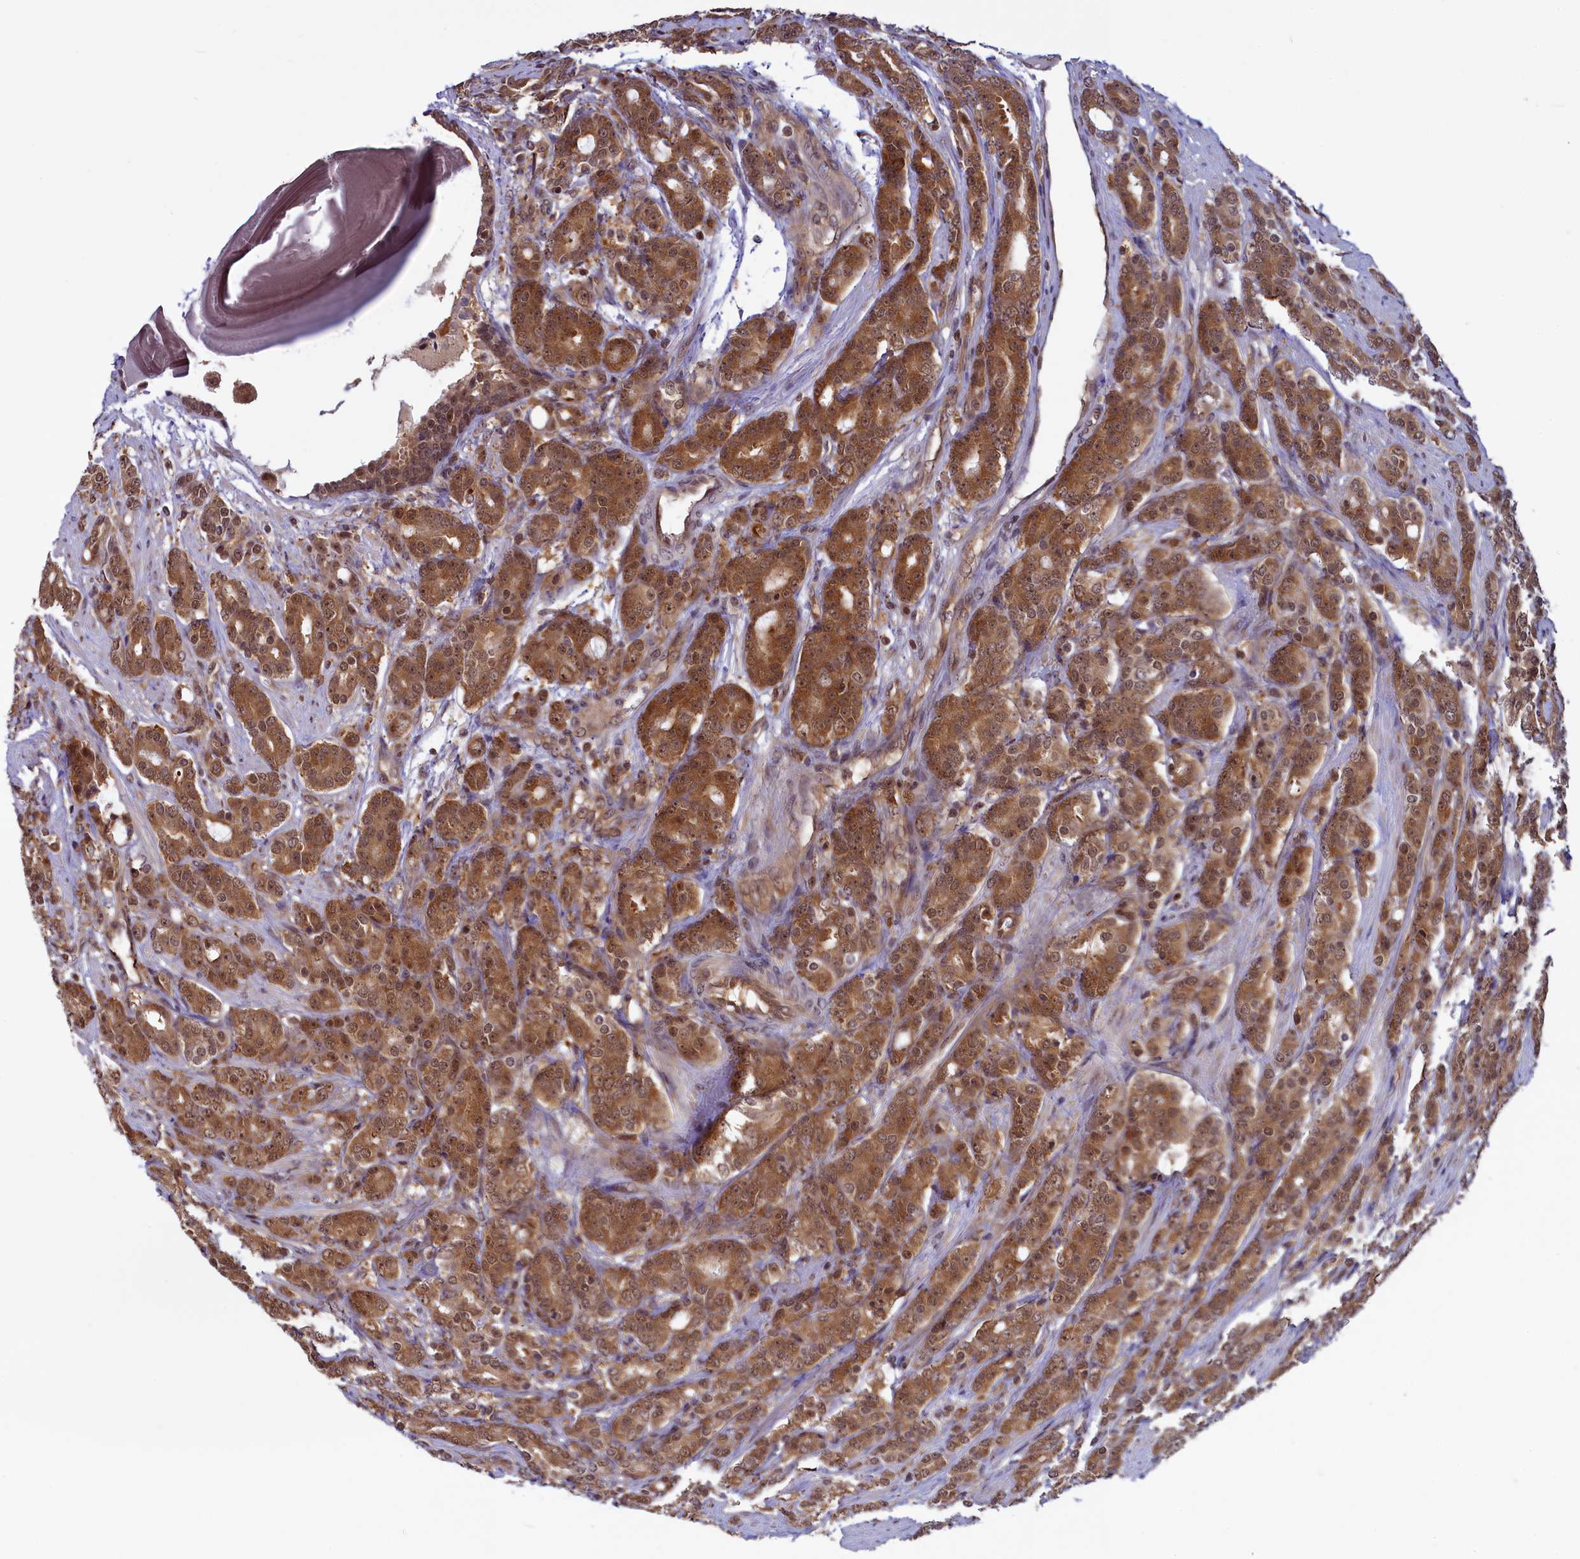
{"staining": {"intensity": "moderate", "quantity": ">75%", "location": "cytoplasmic/membranous,nuclear"}, "tissue": "prostate cancer", "cell_type": "Tumor cells", "image_type": "cancer", "snomed": [{"axis": "morphology", "description": "Adenocarcinoma, High grade"}, {"axis": "topography", "description": "Prostate"}], "caption": "IHC photomicrograph of neoplastic tissue: human prostate cancer (high-grade adenocarcinoma) stained using immunohistochemistry (IHC) displays medium levels of moderate protein expression localized specifically in the cytoplasmic/membranous and nuclear of tumor cells, appearing as a cytoplasmic/membranous and nuclear brown color.", "gene": "SLC7A6OS", "patient": {"sex": "male", "age": 62}}